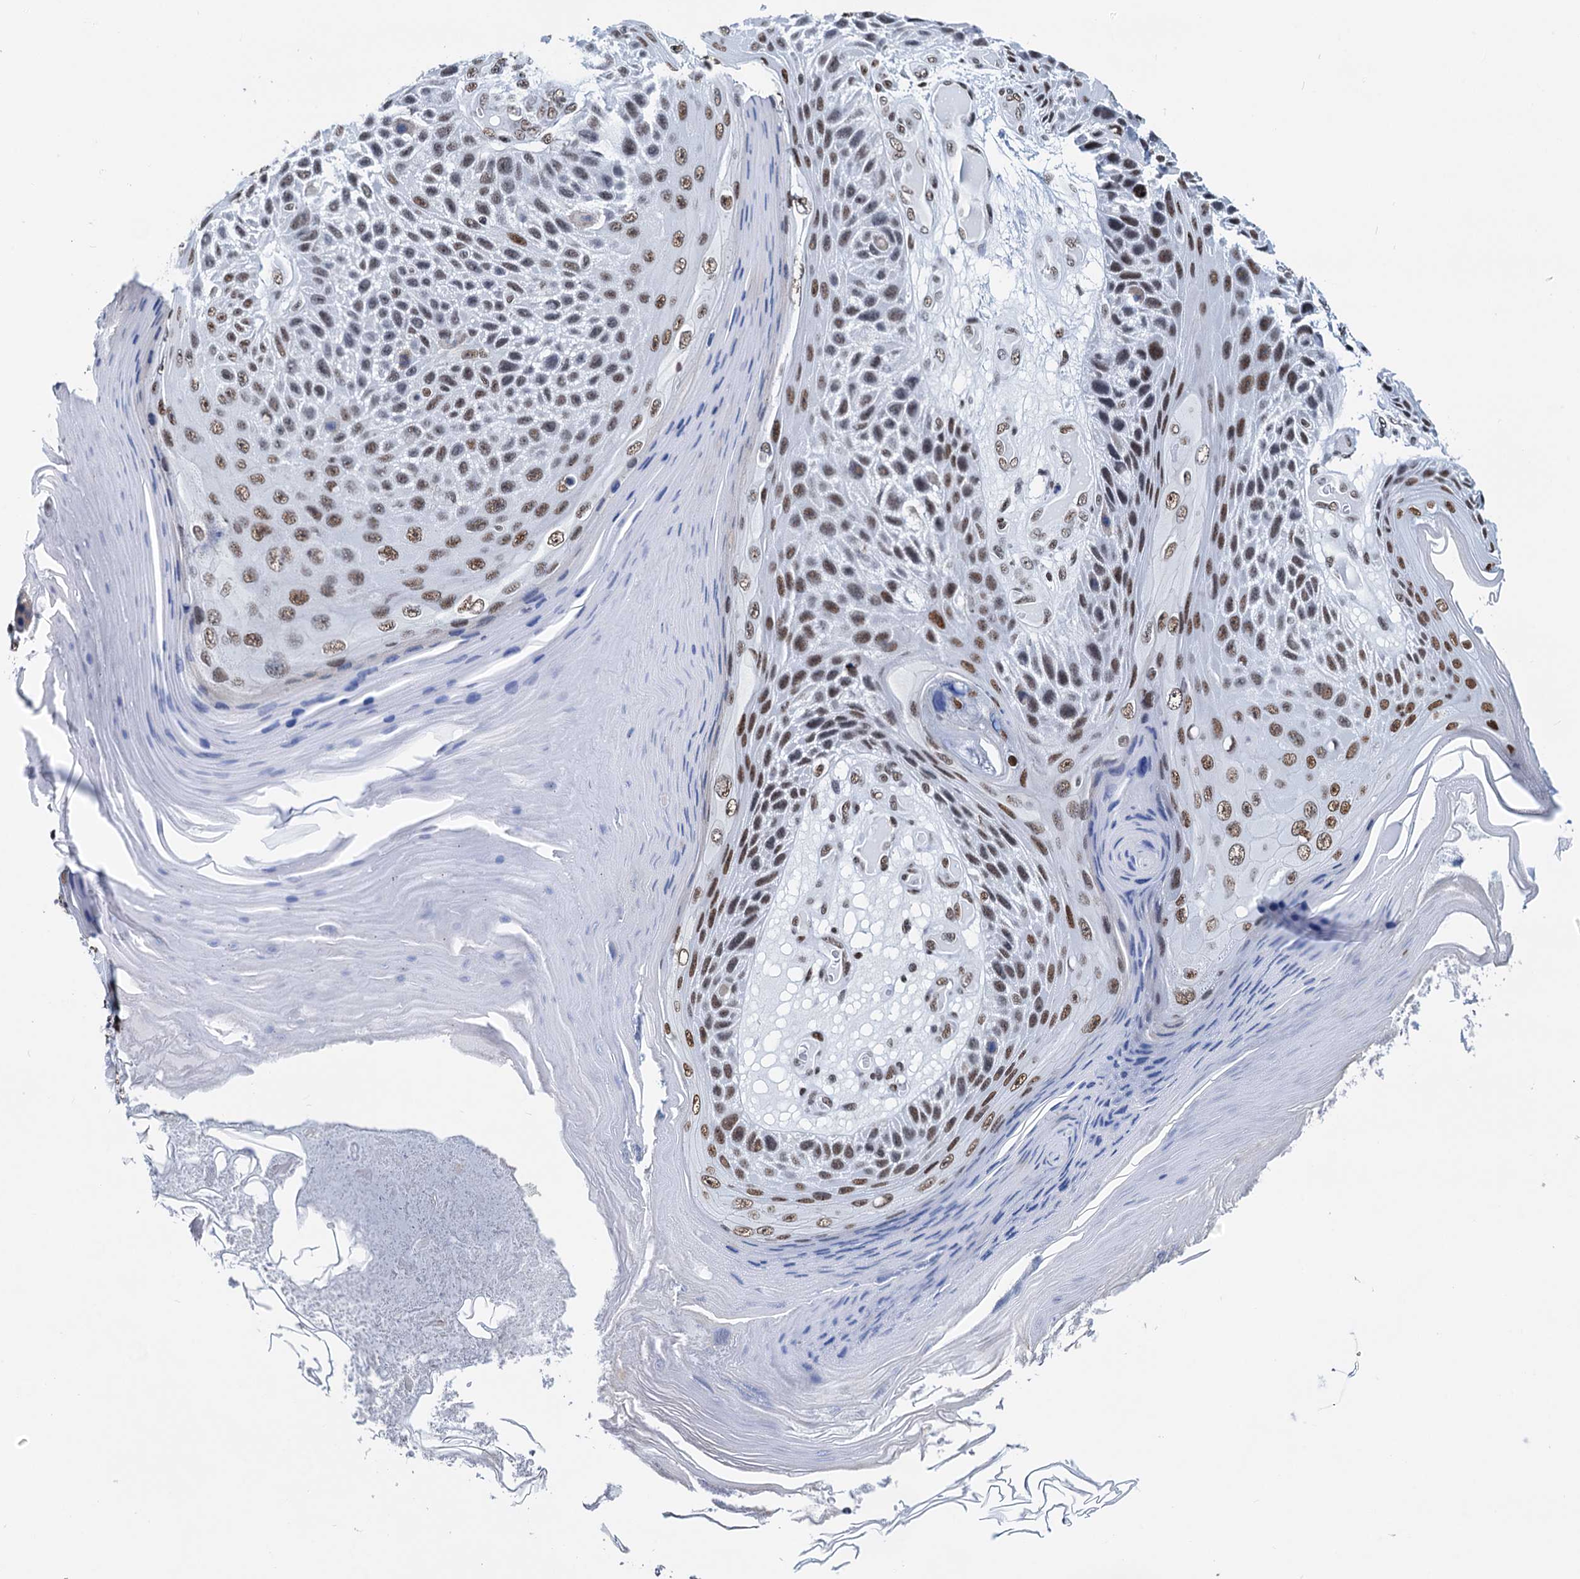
{"staining": {"intensity": "moderate", "quantity": ">75%", "location": "nuclear"}, "tissue": "skin cancer", "cell_type": "Tumor cells", "image_type": "cancer", "snomed": [{"axis": "morphology", "description": "Squamous cell carcinoma, NOS"}, {"axis": "topography", "description": "Skin"}], "caption": "Immunohistochemistry (IHC) histopathology image of skin cancer (squamous cell carcinoma) stained for a protein (brown), which displays medium levels of moderate nuclear staining in approximately >75% of tumor cells.", "gene": "SLTM", "patient": {"sex": "female", "age": 88}}